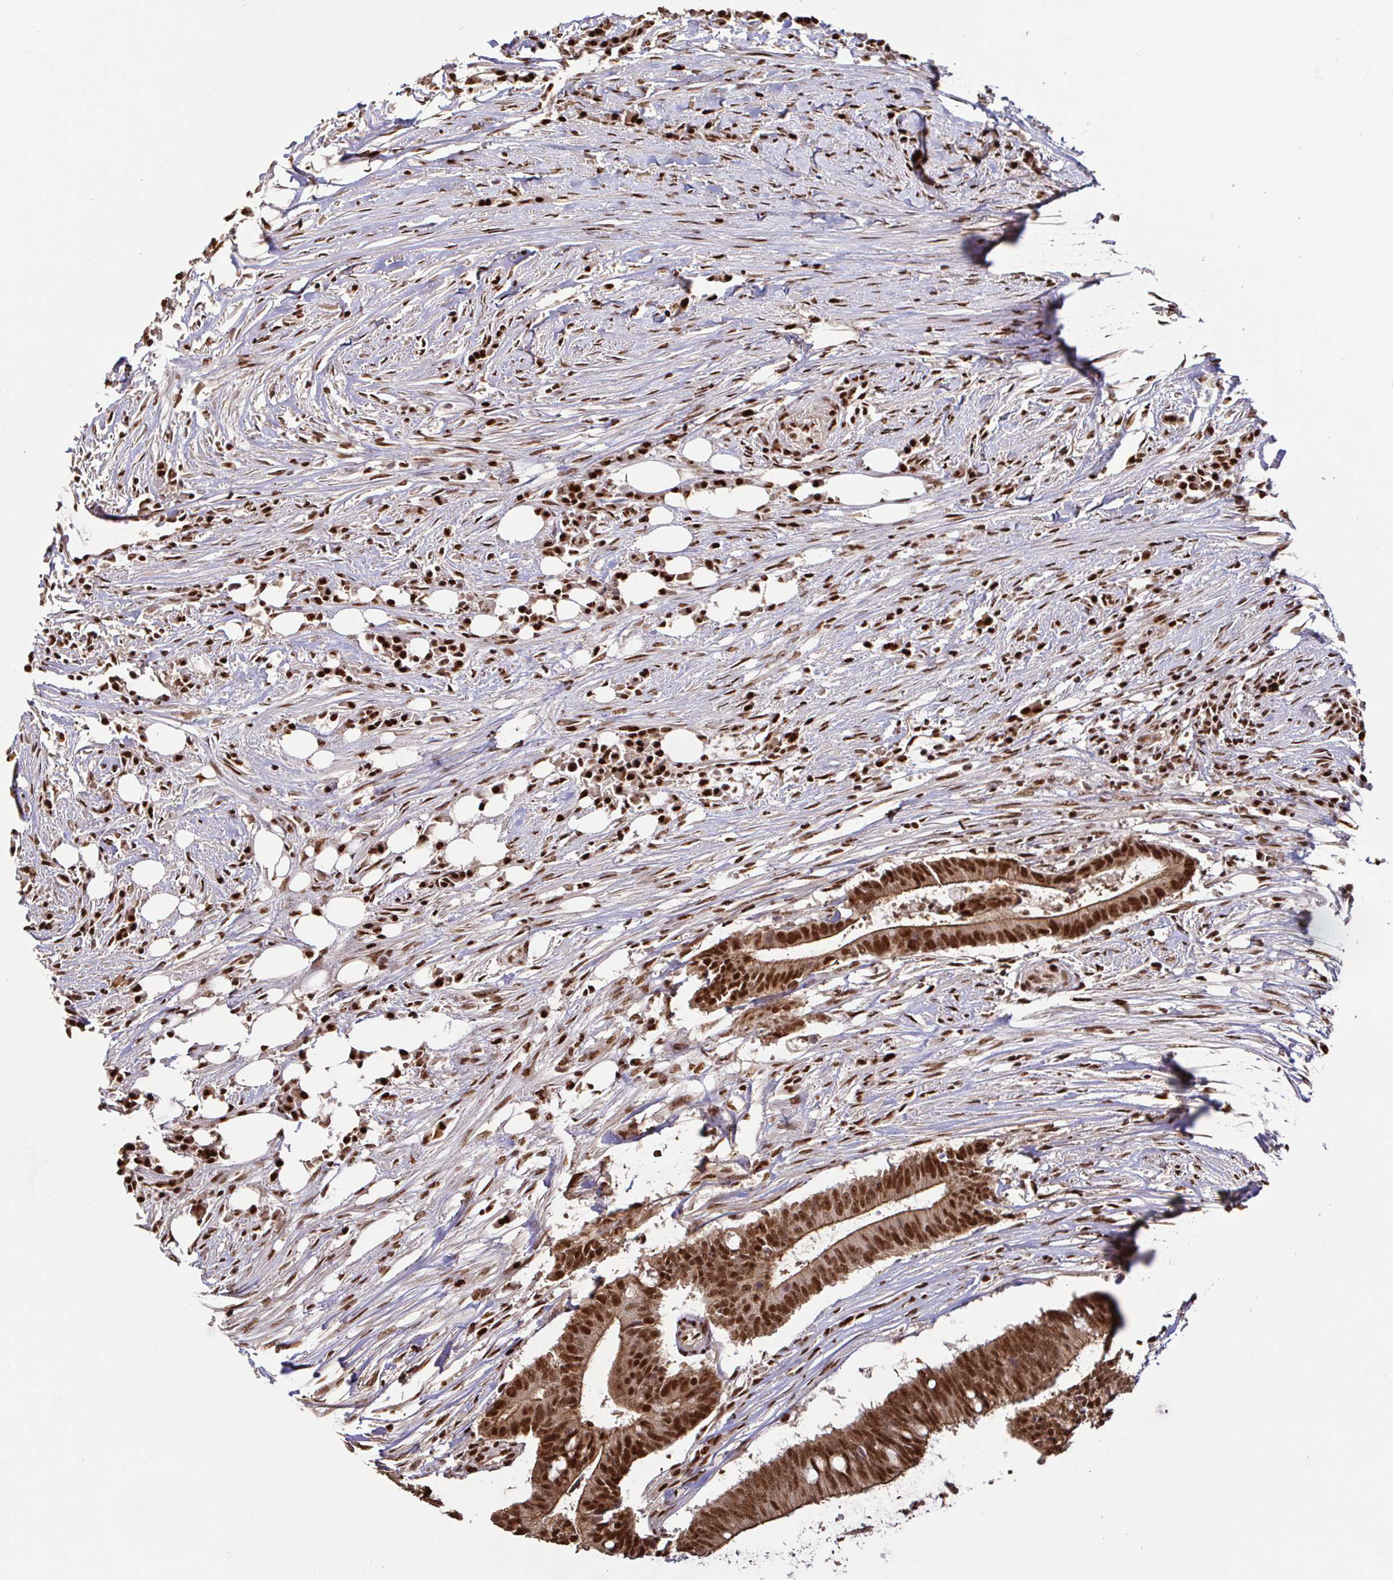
{"staining": {"intensity": "strong", "quantity": ">75%", "location": "cytoplasmic/membranous,nuclear"}, "tissue": "colorectal cancer", "cell_type": "Tumor cells", "image_type": "cancer", "snomed": [{"axis": "morphology", "description": "Adenocarcinoma, NOS"}, {"axis": "topography", "description": "Colon"}], "caption": "Immunohistochemistry of human colorectal cancer exhibits high levels of strong cytoplasmic/membranous and nuclear expression in about >75% of tumor cells.", "gene": "SP3", "patient": {"sex": "female", "age": 43}}